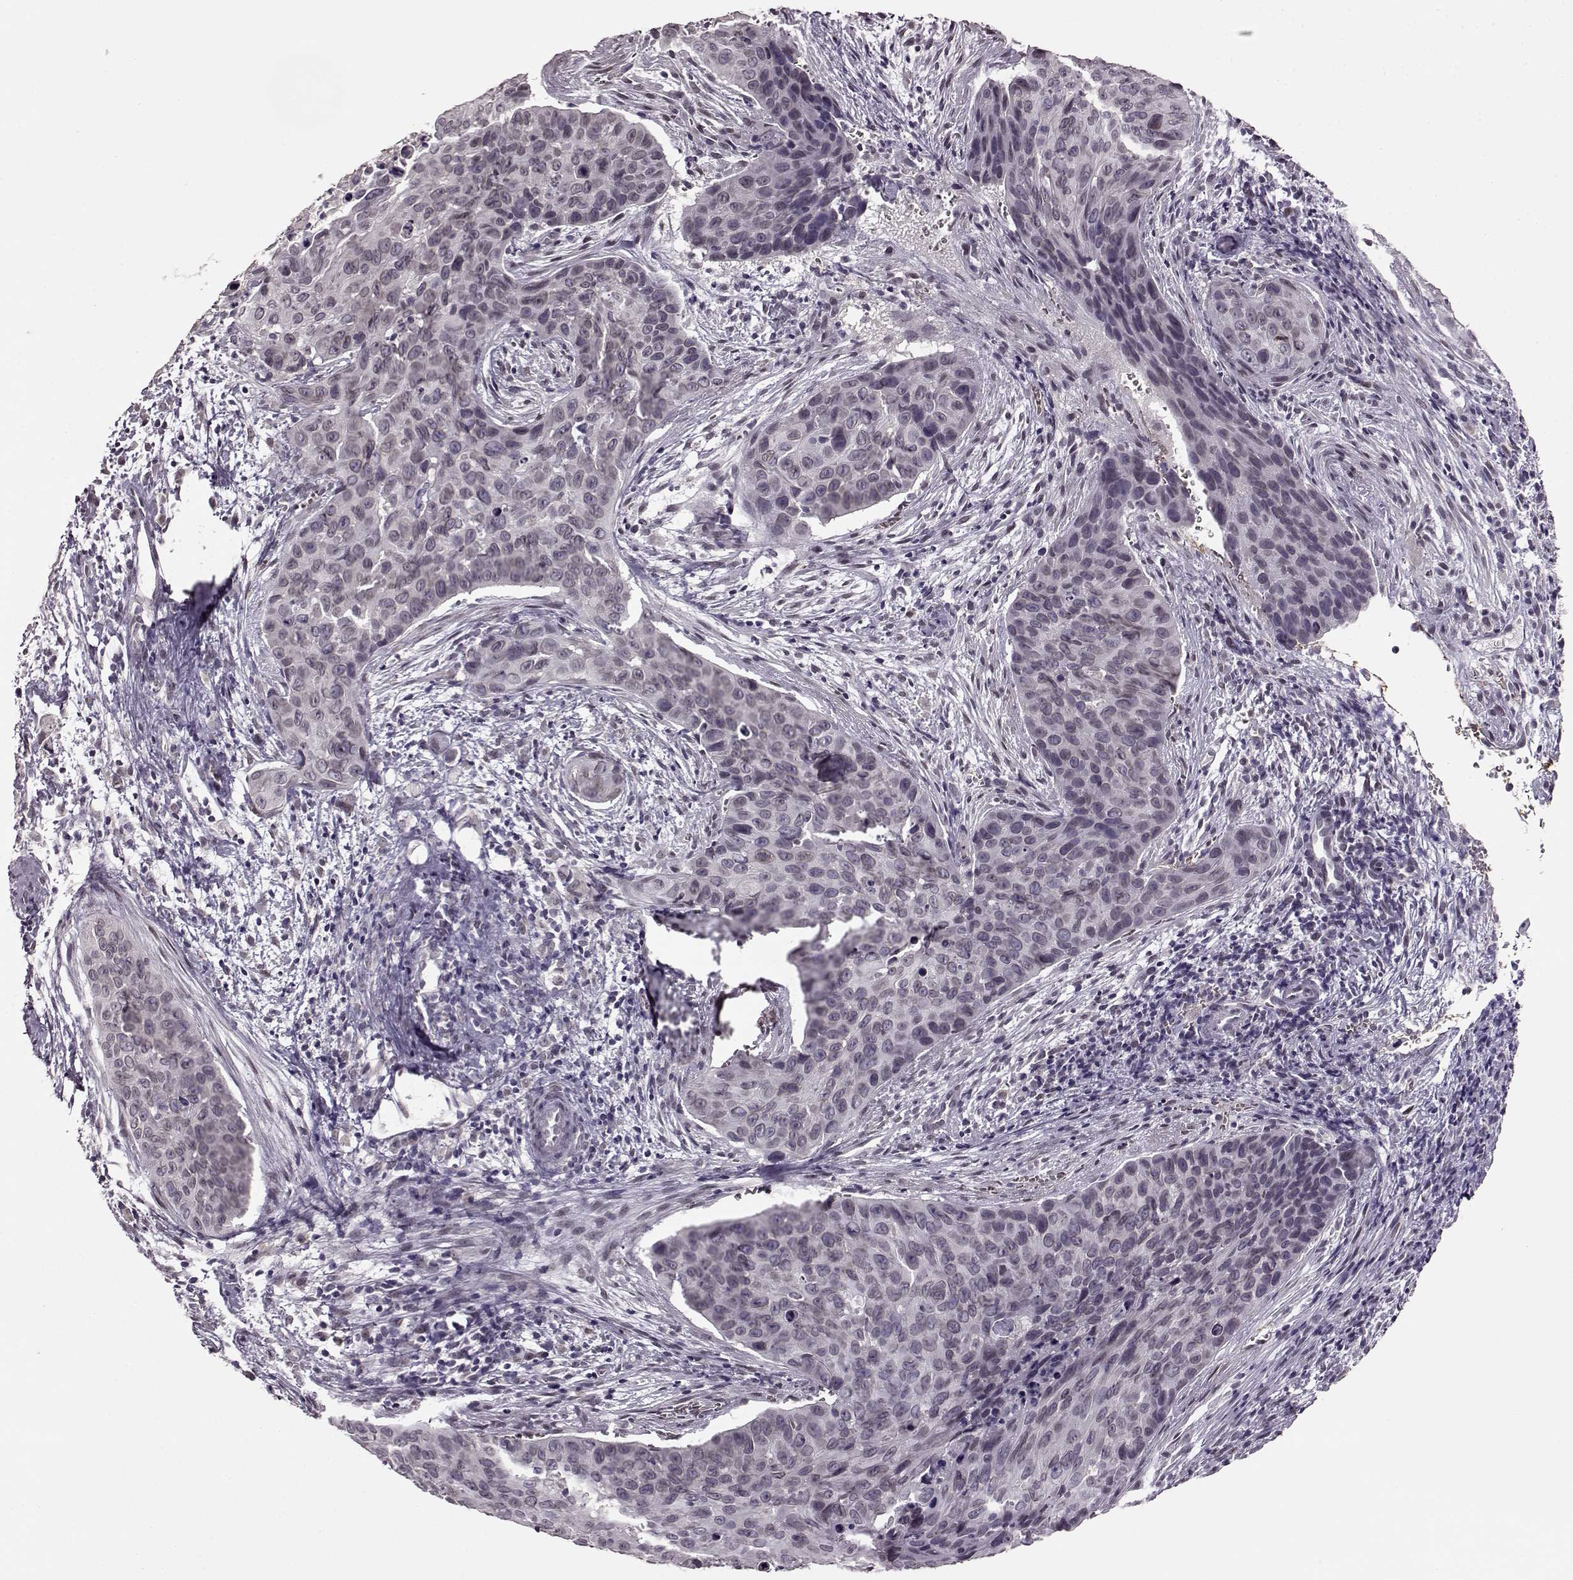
{"staining": {"intensity": "negative", "quantity": "none", "location": "none"}, "tissue": "cervical cancer", "cell_type": "Tumor cells", "image_type": "cancer", "snomed": [{"axis": "morphology", "description": "Squamous cell carcinoma, NOS"}, {"axis": "topography", "description": "Cervix"}], "caption": "Human squamous cell carcinoma (cervical) stained for a protein using immunohistochemistry displays no expression in tumor cells.", "gene": "STX1B", "patient": {"sex": "female", "age": 35}}